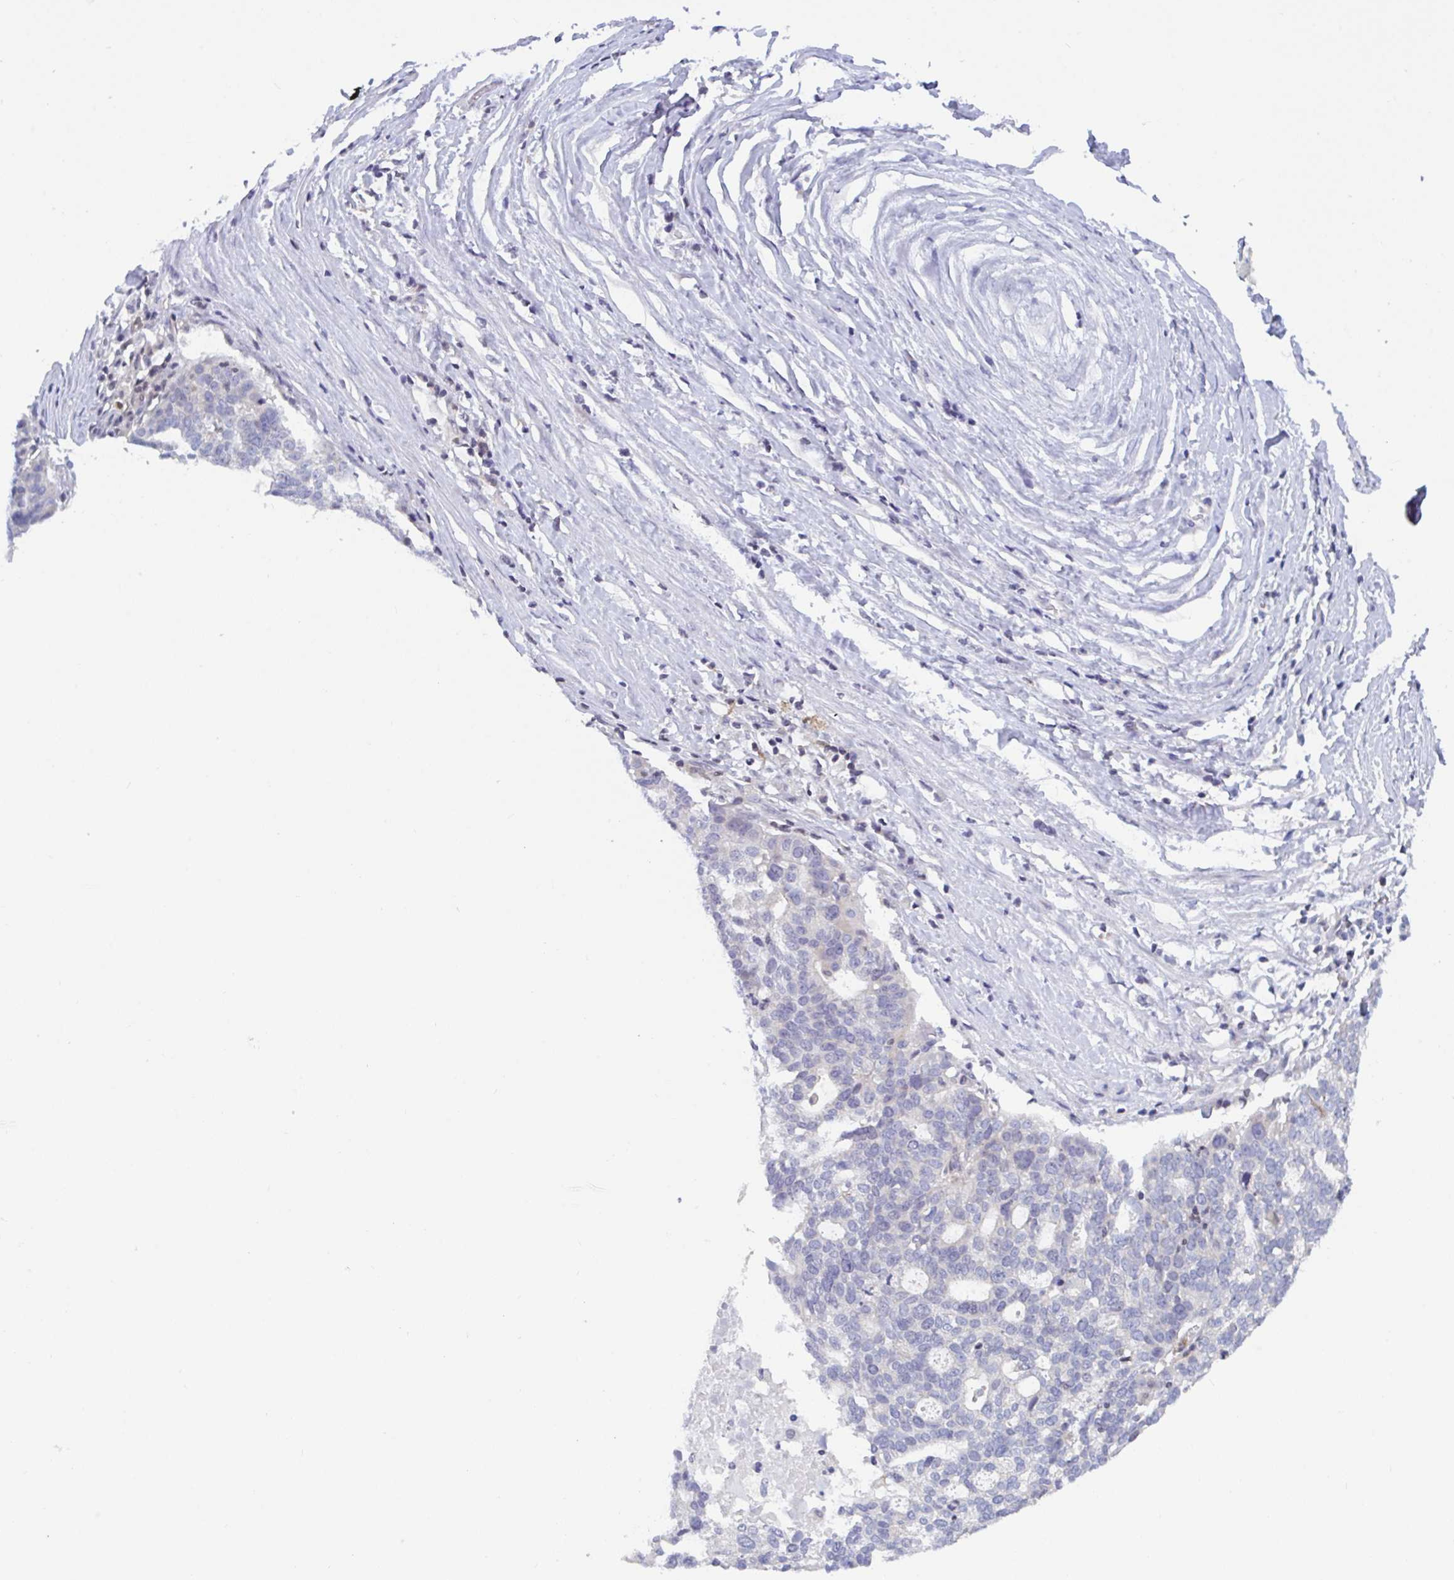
{"staining": {"intensity": "negative", "quantity": "none", "location": "none"}, "tissue": "ovarian cancer", "cell_type": "Tumor cells", "image_type": "cancer", "snomed": [{"axis": "morphology", "description": "Cystadenocarcinoma, serous, NOS"}, {"axis": "topography", "description": "Ovary"}], "caption": "A high-resolution photomicrograph shows immunohistochemistry (IHC) staining of ovarian cancer, which exhibits no significant expression in tumor cells. (Brightfield microscopy of DAB IHC at high magnification).", "gene": "SNX11", "patient": {"sex": "female", "age": 59}}